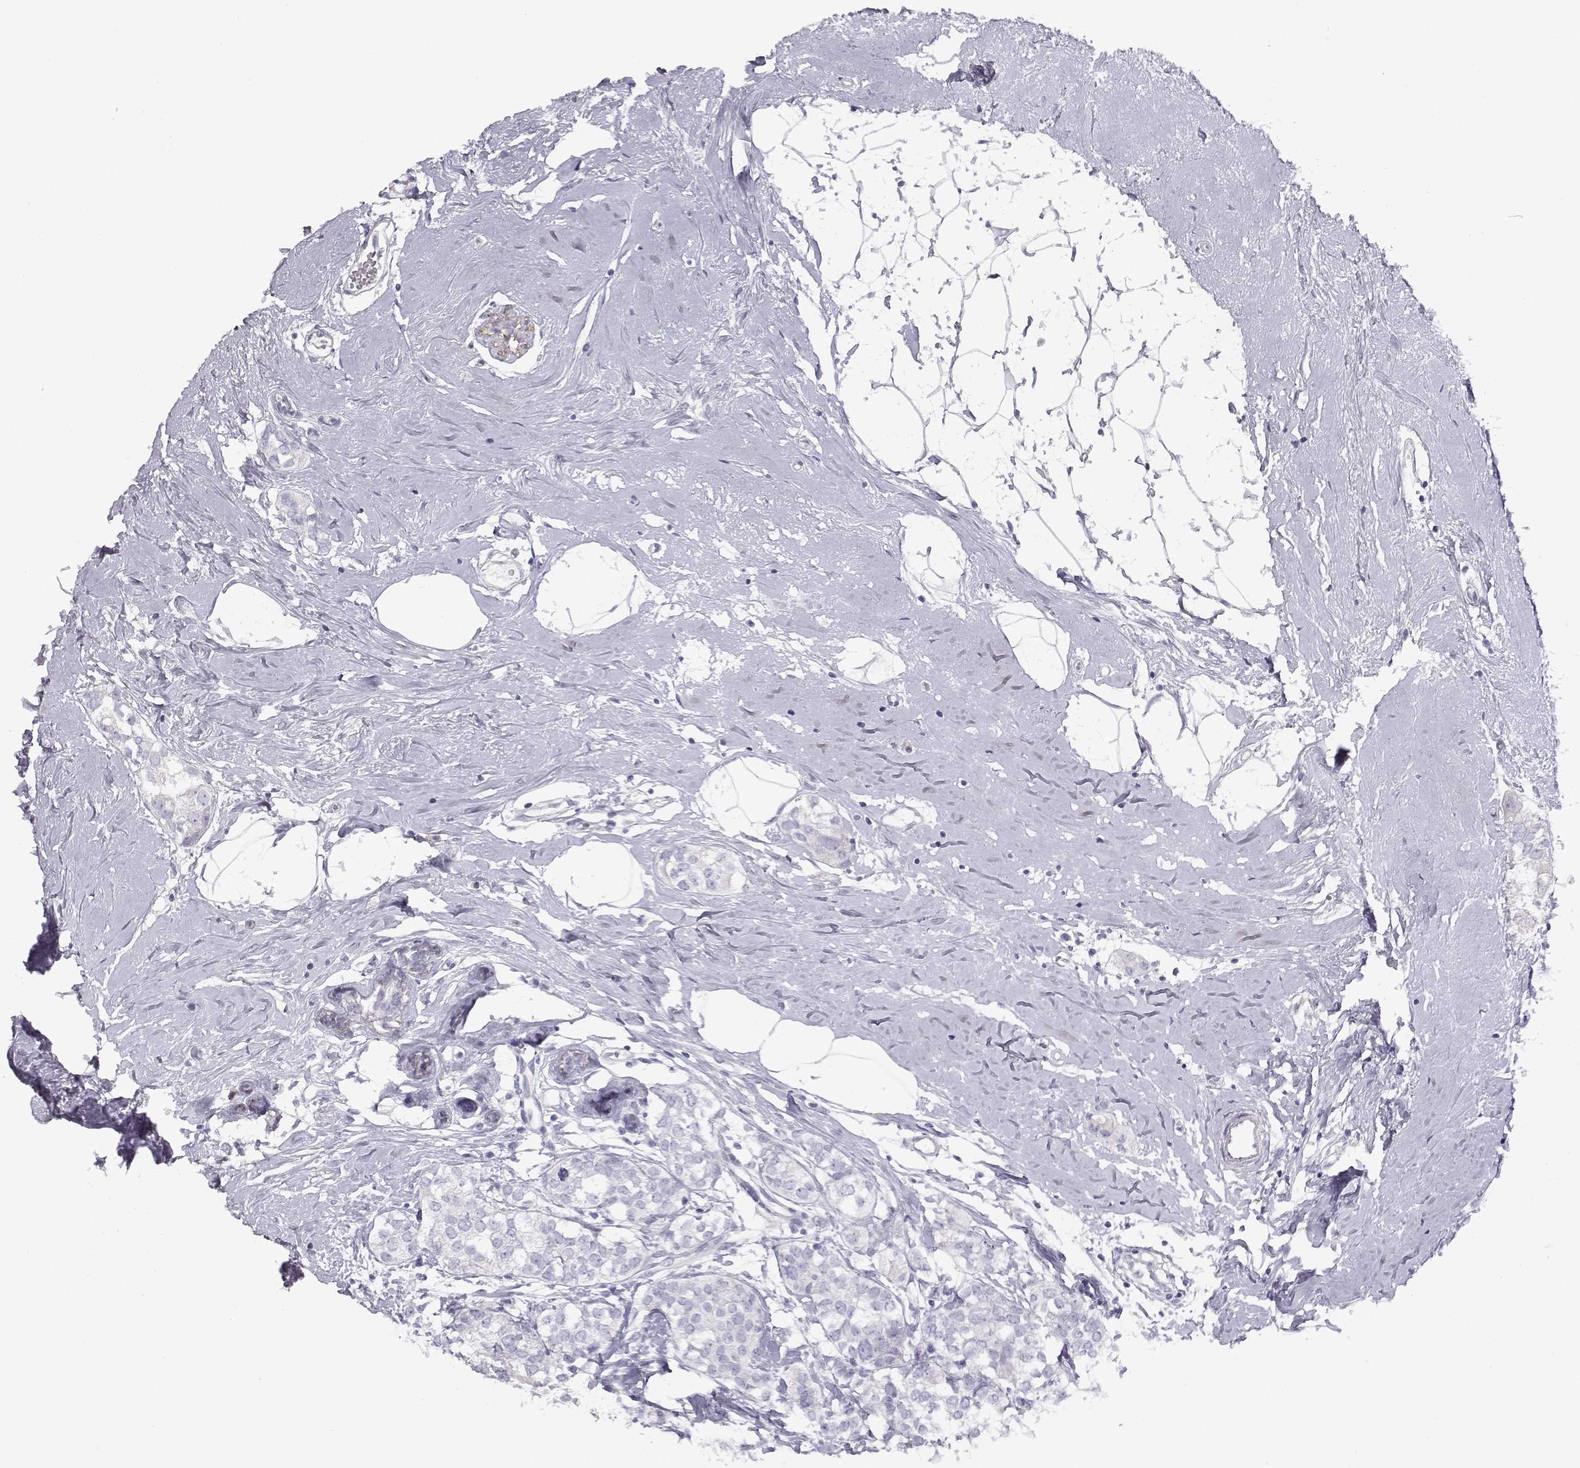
{"staining": {"intensity": "negative", "quantity": "none", "location": "none"}, "tissue": "breast cancer", "cell_type": "Tumor cells", "image_type": "cancer", "snomed": [{"axis": "morphology", "description": "Duct carcinoma"}, {"axis": "topography", "description": "Breast"}], "caption": "IHC micrograph of neoplastic tissue: breast cancer (infiltrating ductal carcinoma) stained with DAB demonstrates no significant protein positivity in tumor cells. Nuclei are stained in blue.", "gene": "KCNMB4", "patient": {"sex": "female", "age": 40}}